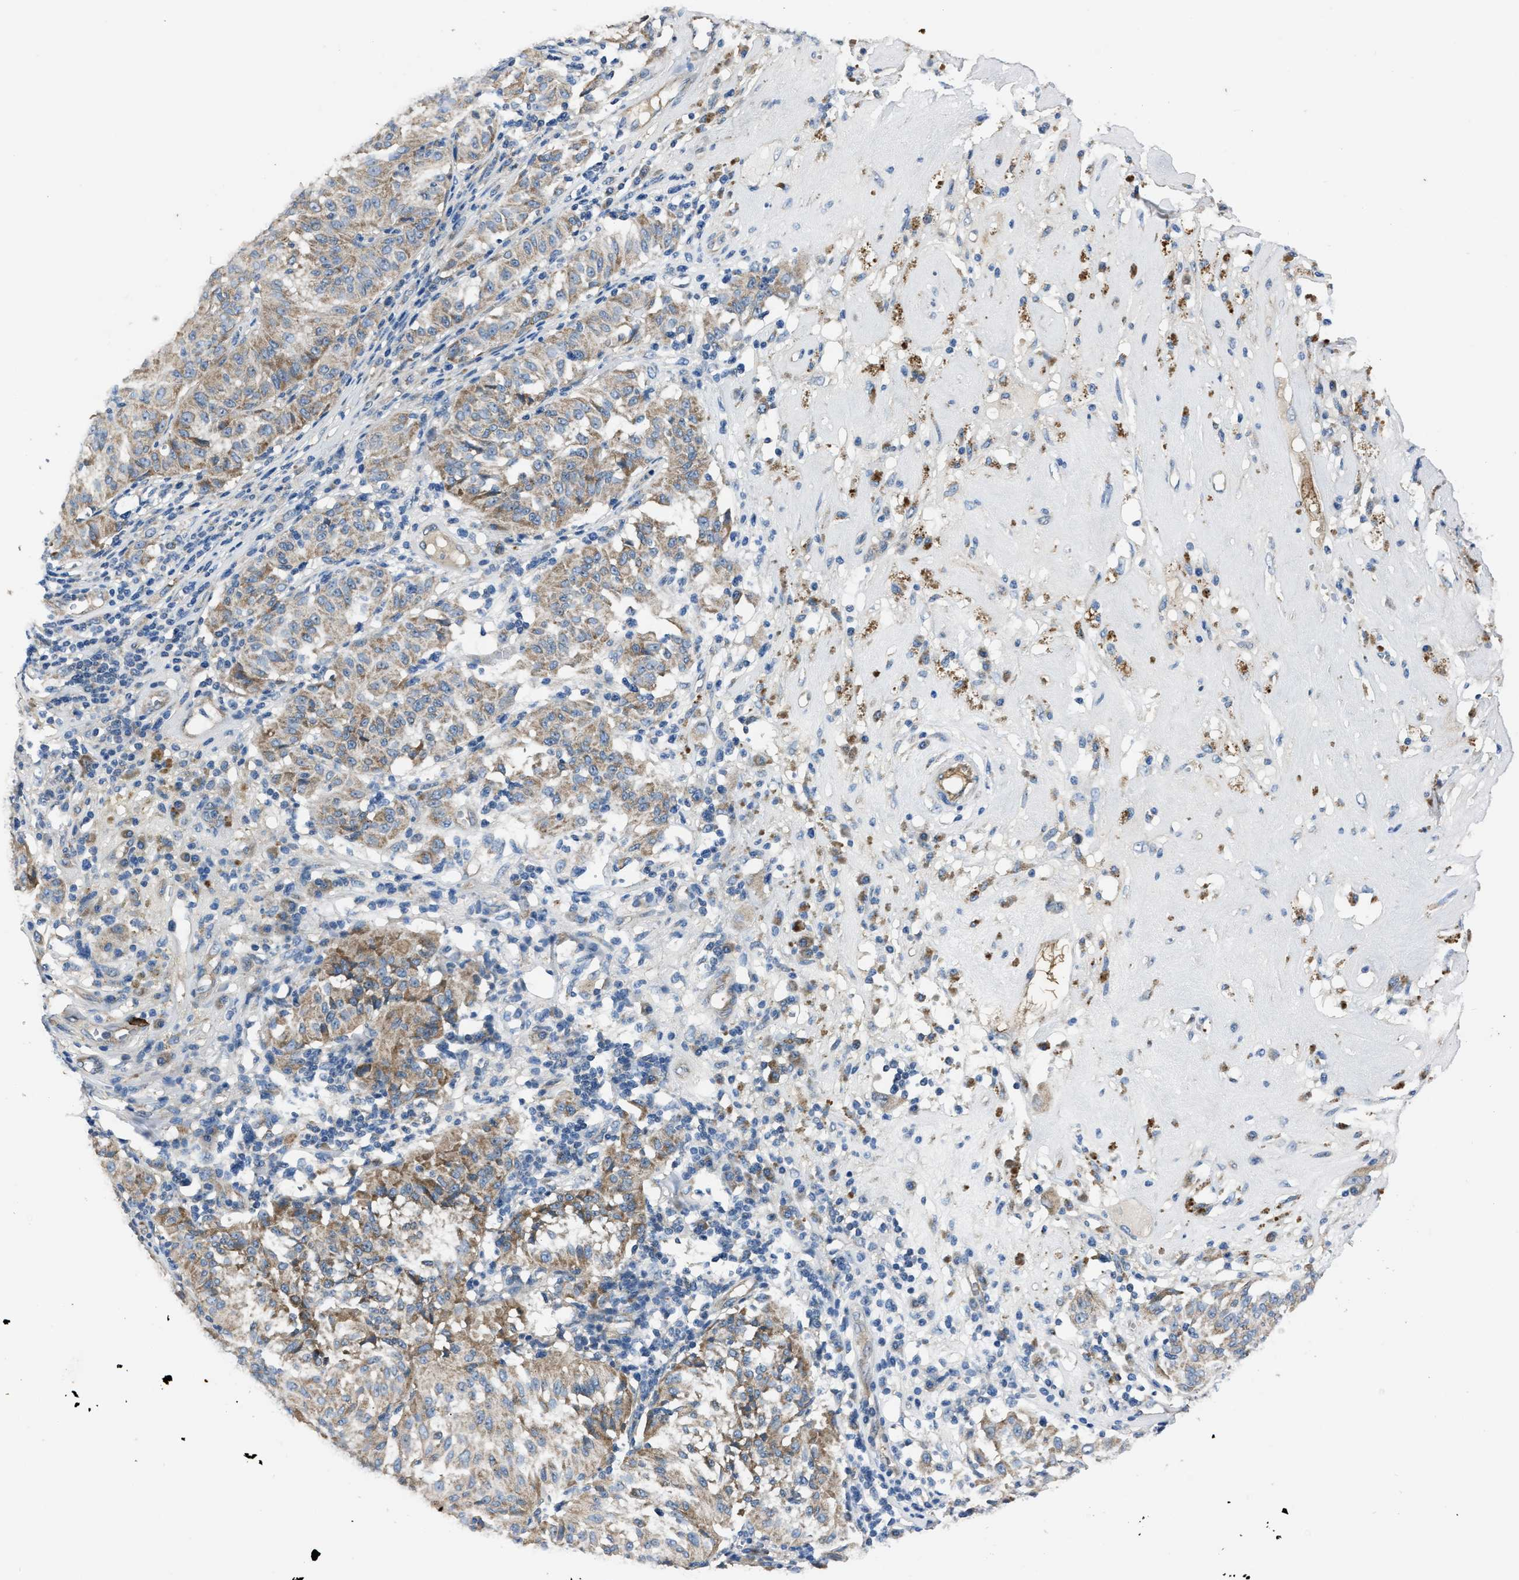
{"staining": {"intensity": "weak", "quantity": "<25%", "location": "cytoplasmic/membranous"}, "tissue": "melanoma", "cell_type": "Tumor cells", "image_type": "cancer", "snomed": [{"axis": "morphology", "description": "Malignant melanoma, NOS"}, {"axis": "topography", "description": "Skin"}], "caption": "Photomicrograph shows no protein staining in tumor cells of melanoma tissue.", "gene": "ERC1", "patient": {"sex": "female", "age": 72}}